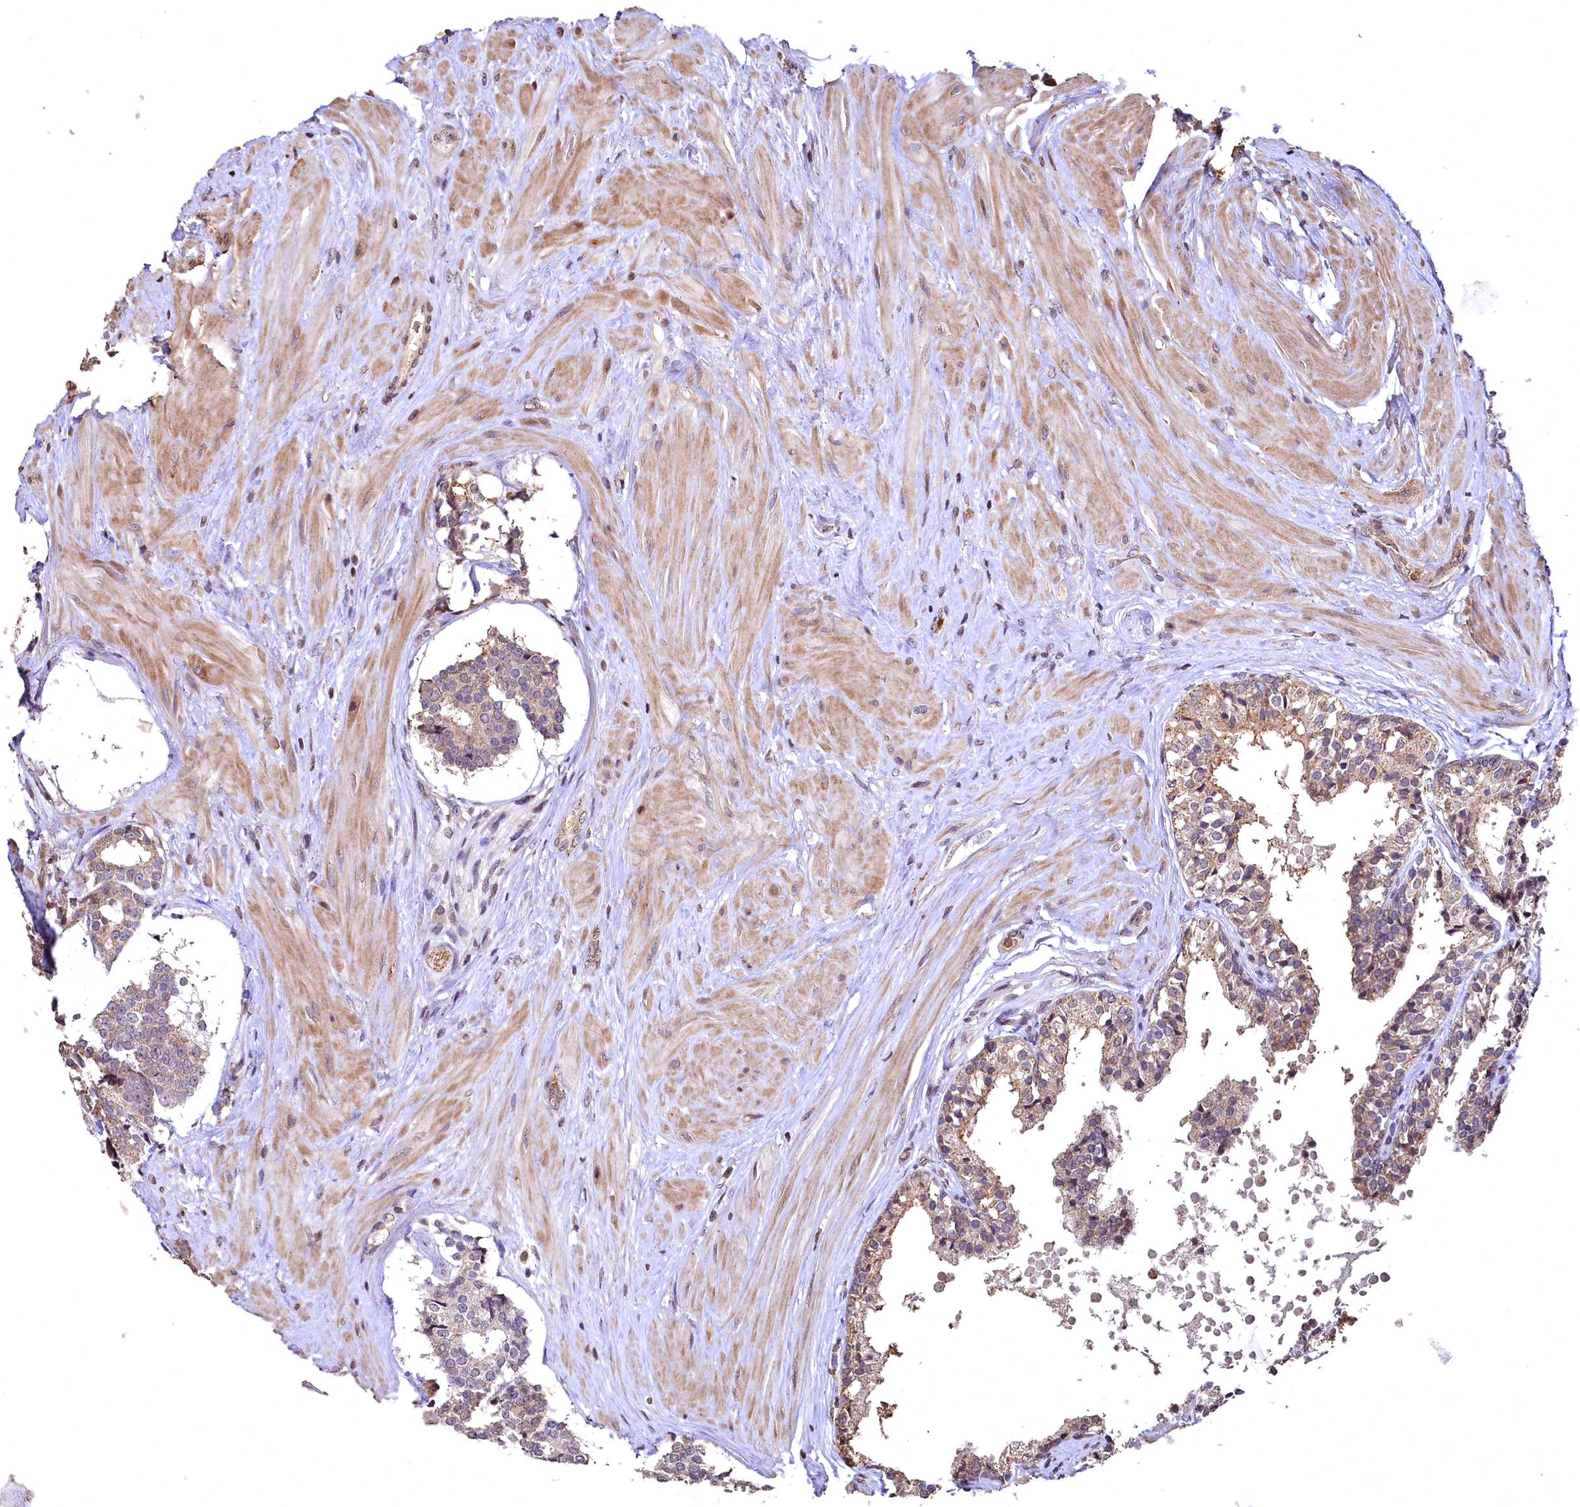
{"staining": {"intensity": "weak", "quantity": ">75%", "location": "cytoplasmic/membranous"}, "tissue": "prostate cancer", "cell_type": "Tumor cells", "image_type": "cancer", "snomed": [{"axis": "morphology", "description": "Adenocarcinoma, High grade"}, {"axis": "topography", "description": "Prostate"}], "caption": "Protein expression analysis of prostate cancer (high-grade adenocarcinoma) displays weak cytoplasmic/membranous positivity in about >75% of tumor cells.", "gene": "SPTA1", "patient": {"sex": "male", "age": 58}}